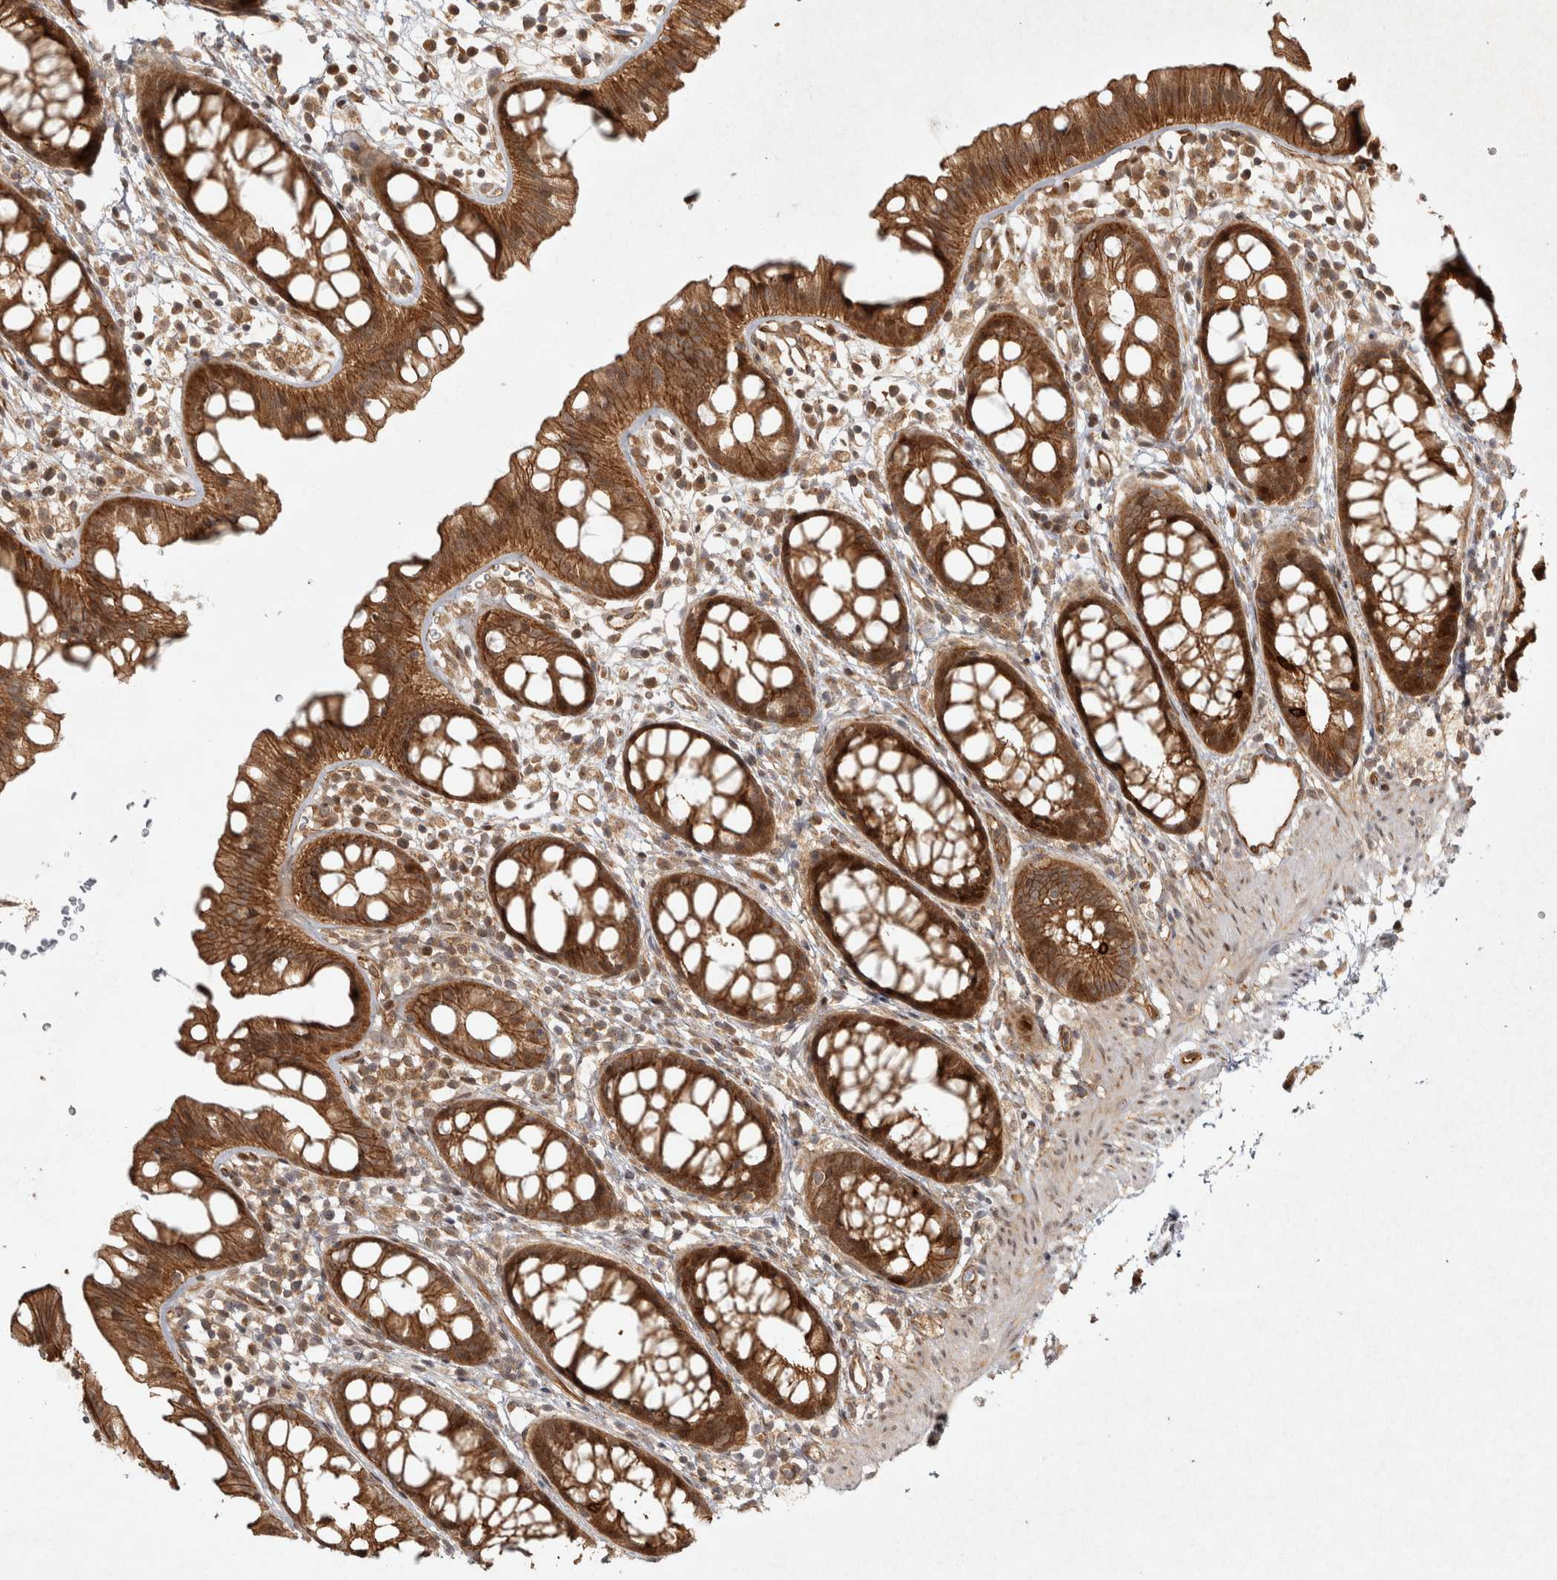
{"staining": {"intensity": "moderate", "quantity": ">75%", "location": "cytoplasmic/membranous"}, "tissue": "rectum", "cell_type": "Glandular cells", "image_type": "normal", "snomed": [{"axis": "morphology", "description": "Normal tissue, NOS"}, {"axis": "topography", "description": "Rectum"}], "caption": "Protein staining of unremarkable rectum exhibits moderate cytoplasmic/membranous expression in about >75% of glandular cells. Using DAB (brown) and hematoxylin (blue) stains, captured at high magnification using brightfield microscopy.", "gene": "CAMSAP2", "patient": {"sex": "female", "age": 65}}